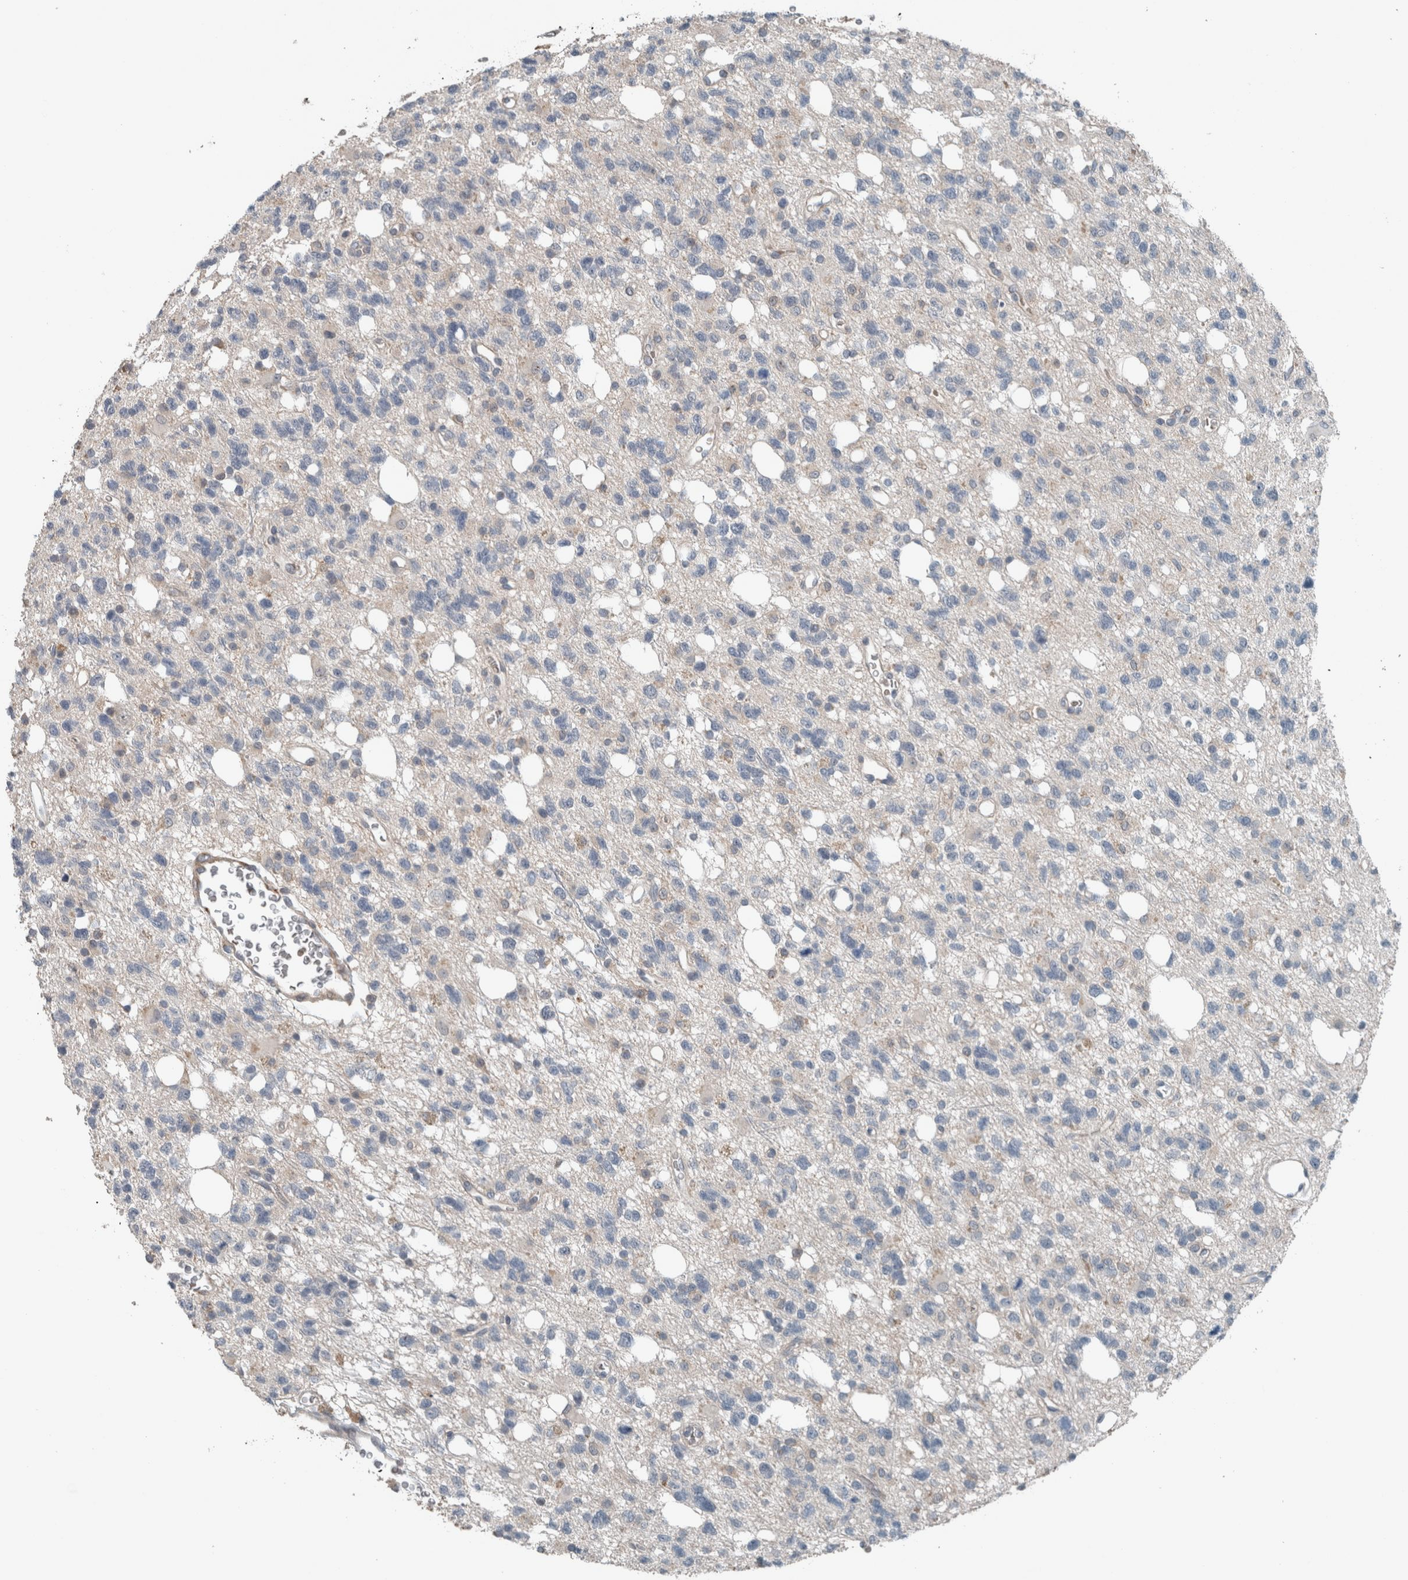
{"staining": {"intensity": "negative", "quantity": "none", "location": "none"}, "tissue": "glioma", "cell_type": "Tumor cells", "image_type": "cancer", "snomed": [{"axis": "morphology", "description": "Glioma, malignant, High grade"}, {"axis": "topography", "description": "Brain"}], "caption": "High-grade glioma (malignant) was stained to show a protein in brown. There is no significant positivity in tumor cells. (DAB (3,3'-diaminobenzidine) immunohistochemistry, high magnification).", "gene": "JADE2", "patient": {"sex": "female", "age": 62}}